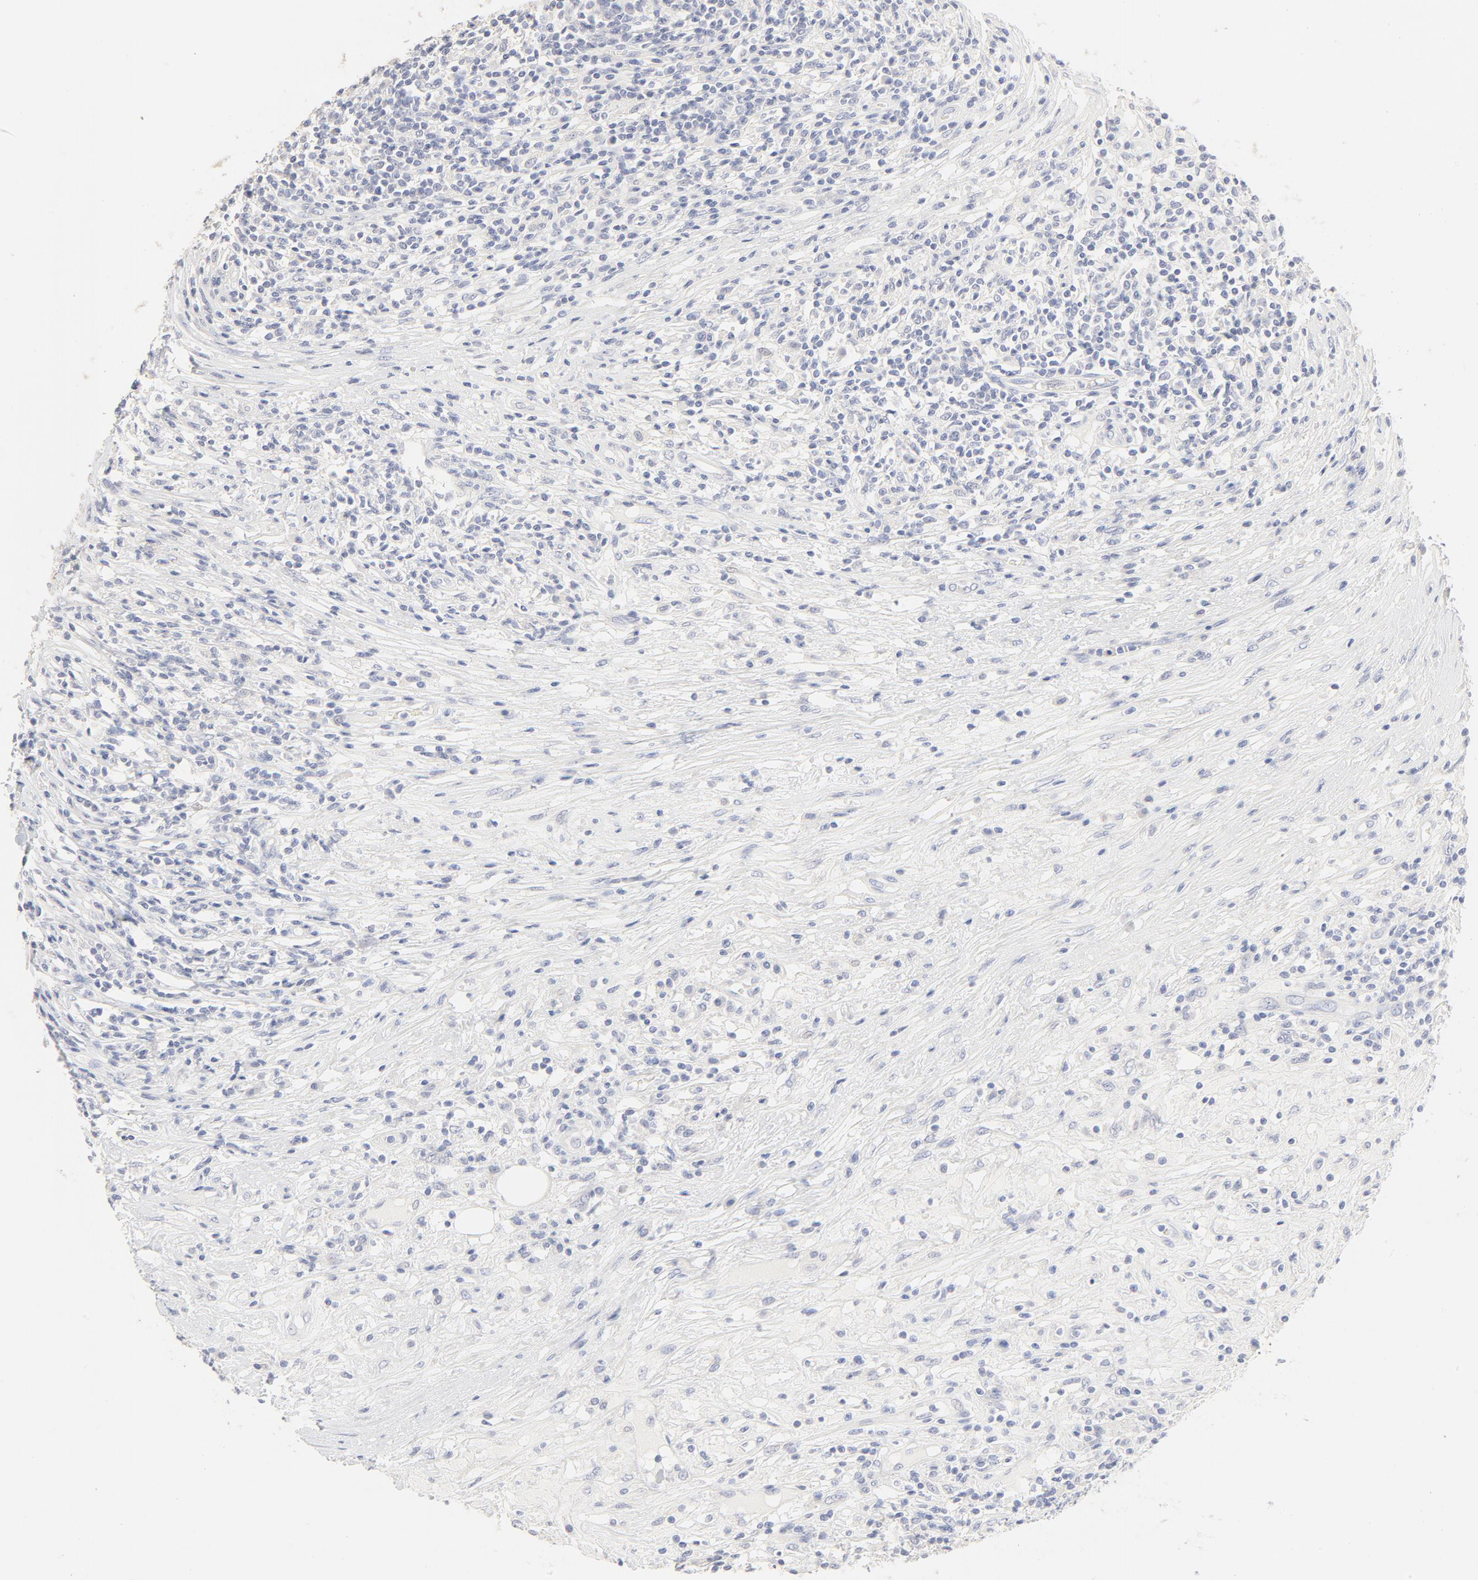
{"staining": {"intensity": "negative", "quantity": "none", "location": "none"}, "tissue": "lymphoma", "cell_type": "Tumor cells", "image_type": "cancer", "snomed": [{"axis": "morphology", "description": "Malignant lymphoma, non-Hodgkin's type, High grade"}, {"axis": "topography", "description": "Lymph node"}], "caption": "The photomicrograph demonstrates no significant positivity in tumor cells of high-grade malignant lymphoma, non-Hodgkin's type. (DAB (3,3'-diaminobenzidine) IHC, high magnification).", "gene": "FCGBP", "patient": {"sex": "female", "age": 84}}